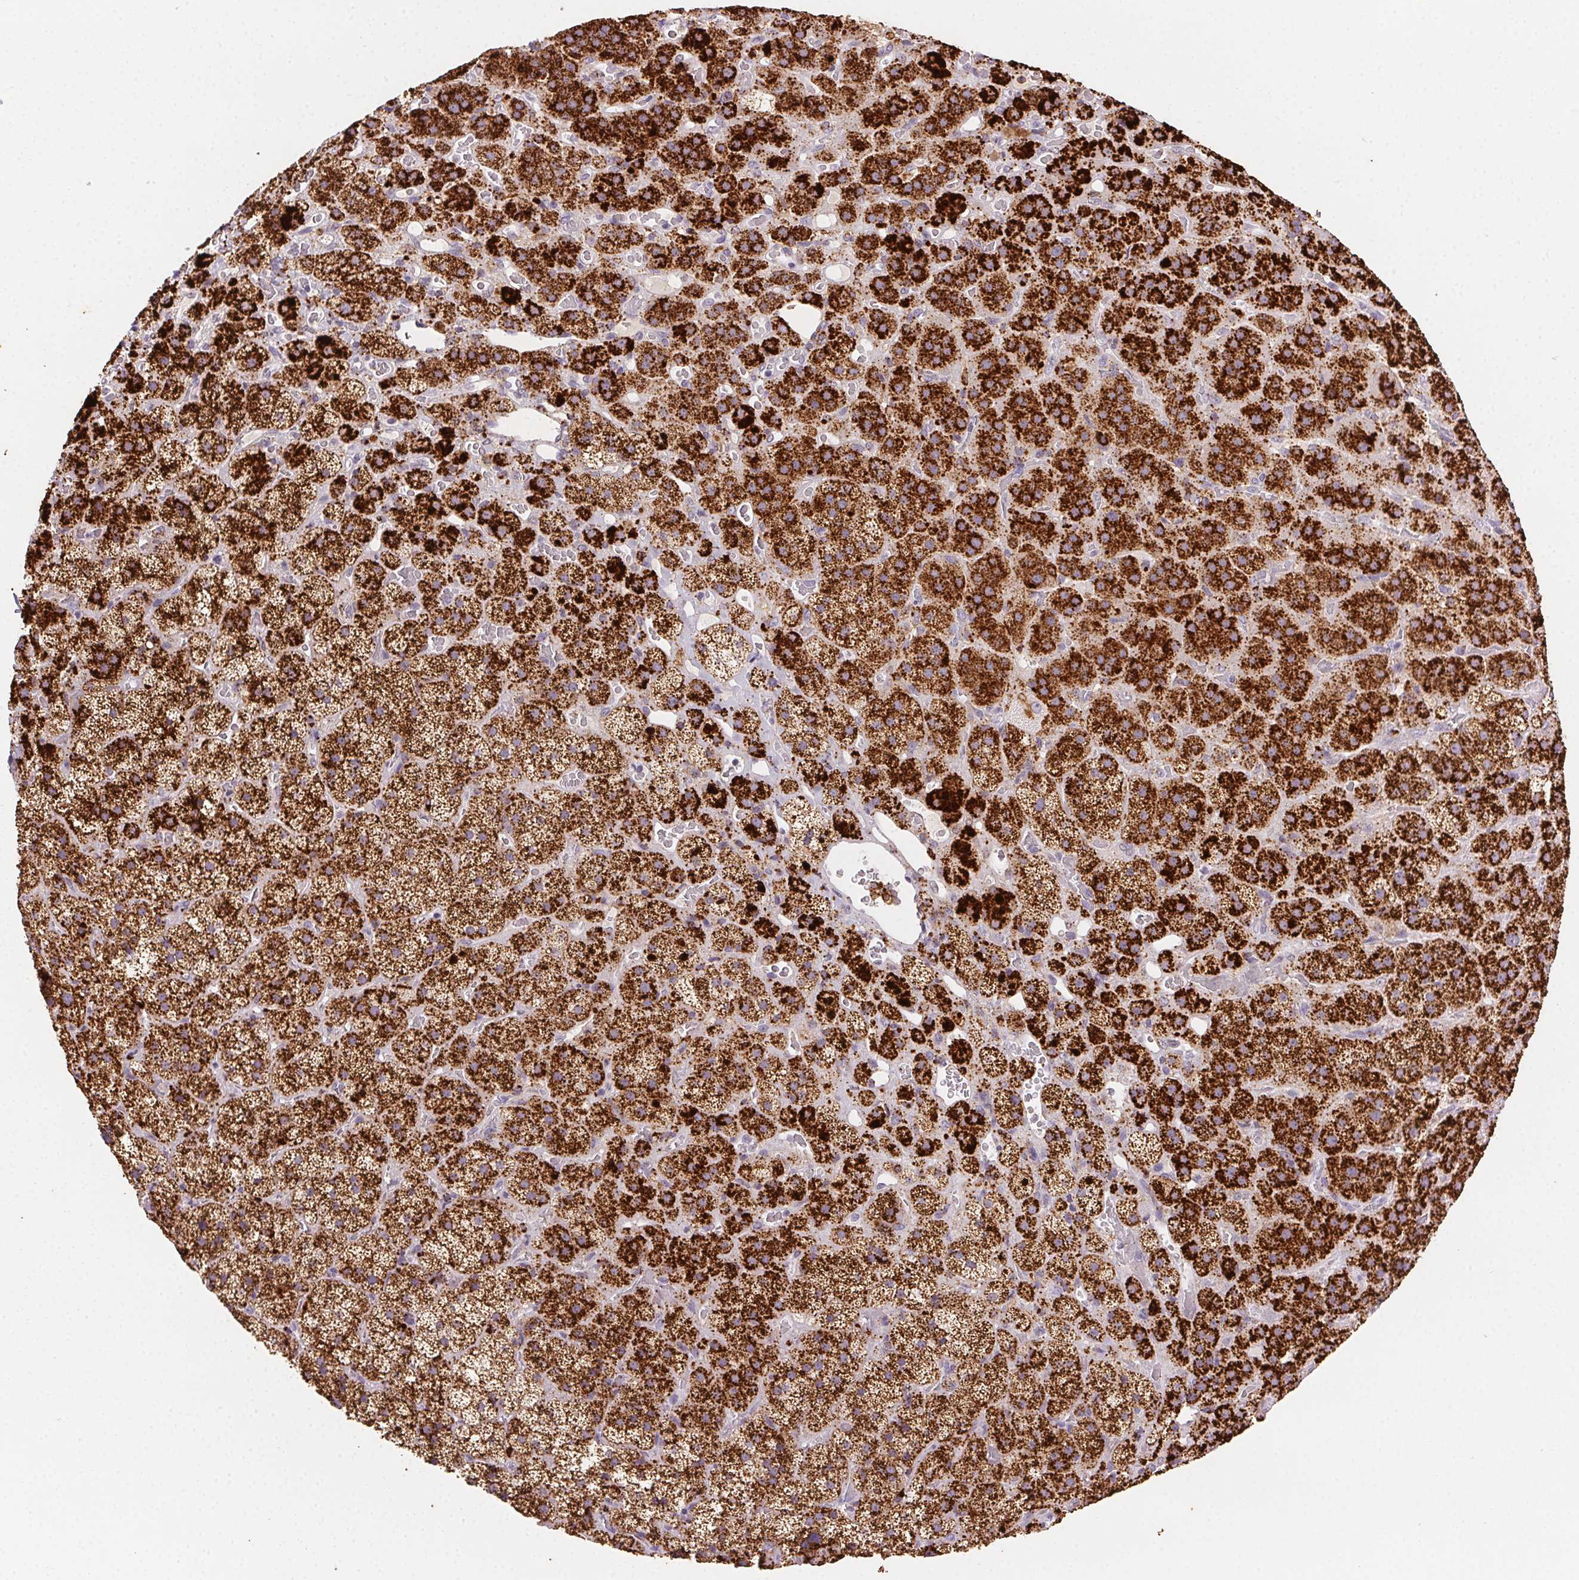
{"staining": {"intensity": "strong", "quantity": ">75%", "location": "cytoplasmic/membranous"}, "tissue": "adrenal gland", "cell_type": "Glandular cells", "image_type": "normal", "snomed": [{"axis": "morphology", "description": "Normal tissue, NOS"}, {"axis": "topography", "description": "Adrenal gland"}], "caption": "Normal adrenal gland was stained to show a protein in brown. There is high levels of strong cytoplasmic/membranous positivity in about >75% of glandular cells. (brown staining indicates protein expression, while blue staining denotes nuclei).", "gene": "SCPEP1", "patient": {"sex": "male", "age": 57}}